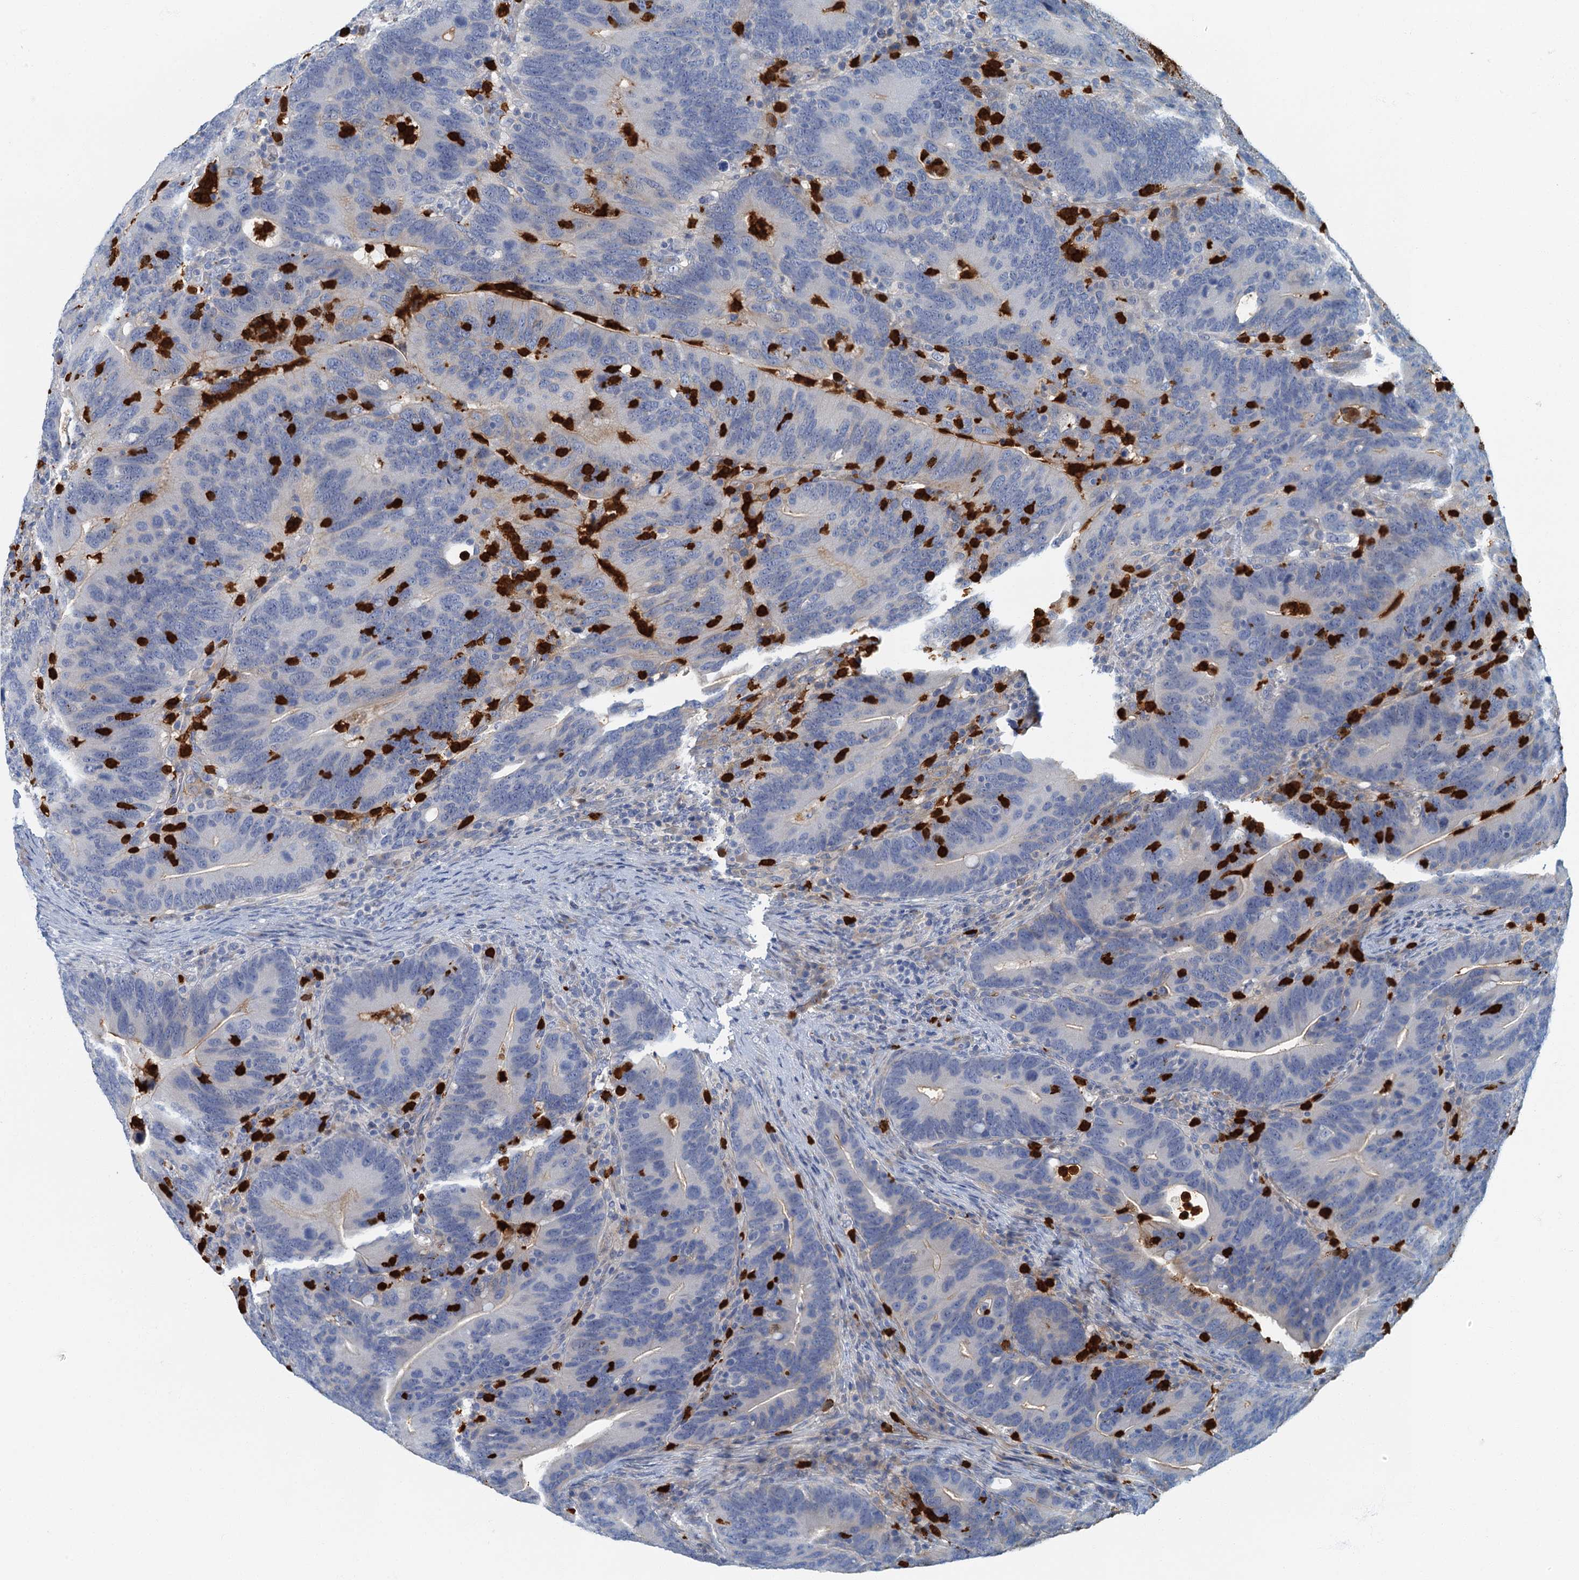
{"staining": {"intensity": "negative", "quantity": "none", "location": "none"}, "tissue": "colorectal cancer", "cell_type": "Tumor cells", "image_type": "cancer", "snomed": [{"axis": "morphology", "description": "Adenocarcinoma, NOS"}, {"axis": "topography", "description": "Colon"}], "caption": "High power microscopy histopathology image of an immunohistochemistry (IHC) photomicrograph of colorectal cancer (adenocarcinoma), revealing no significant expression in tumor cells.", "gene": "ANKDD1A", "patient": {"sex": "female", "age": 66}}